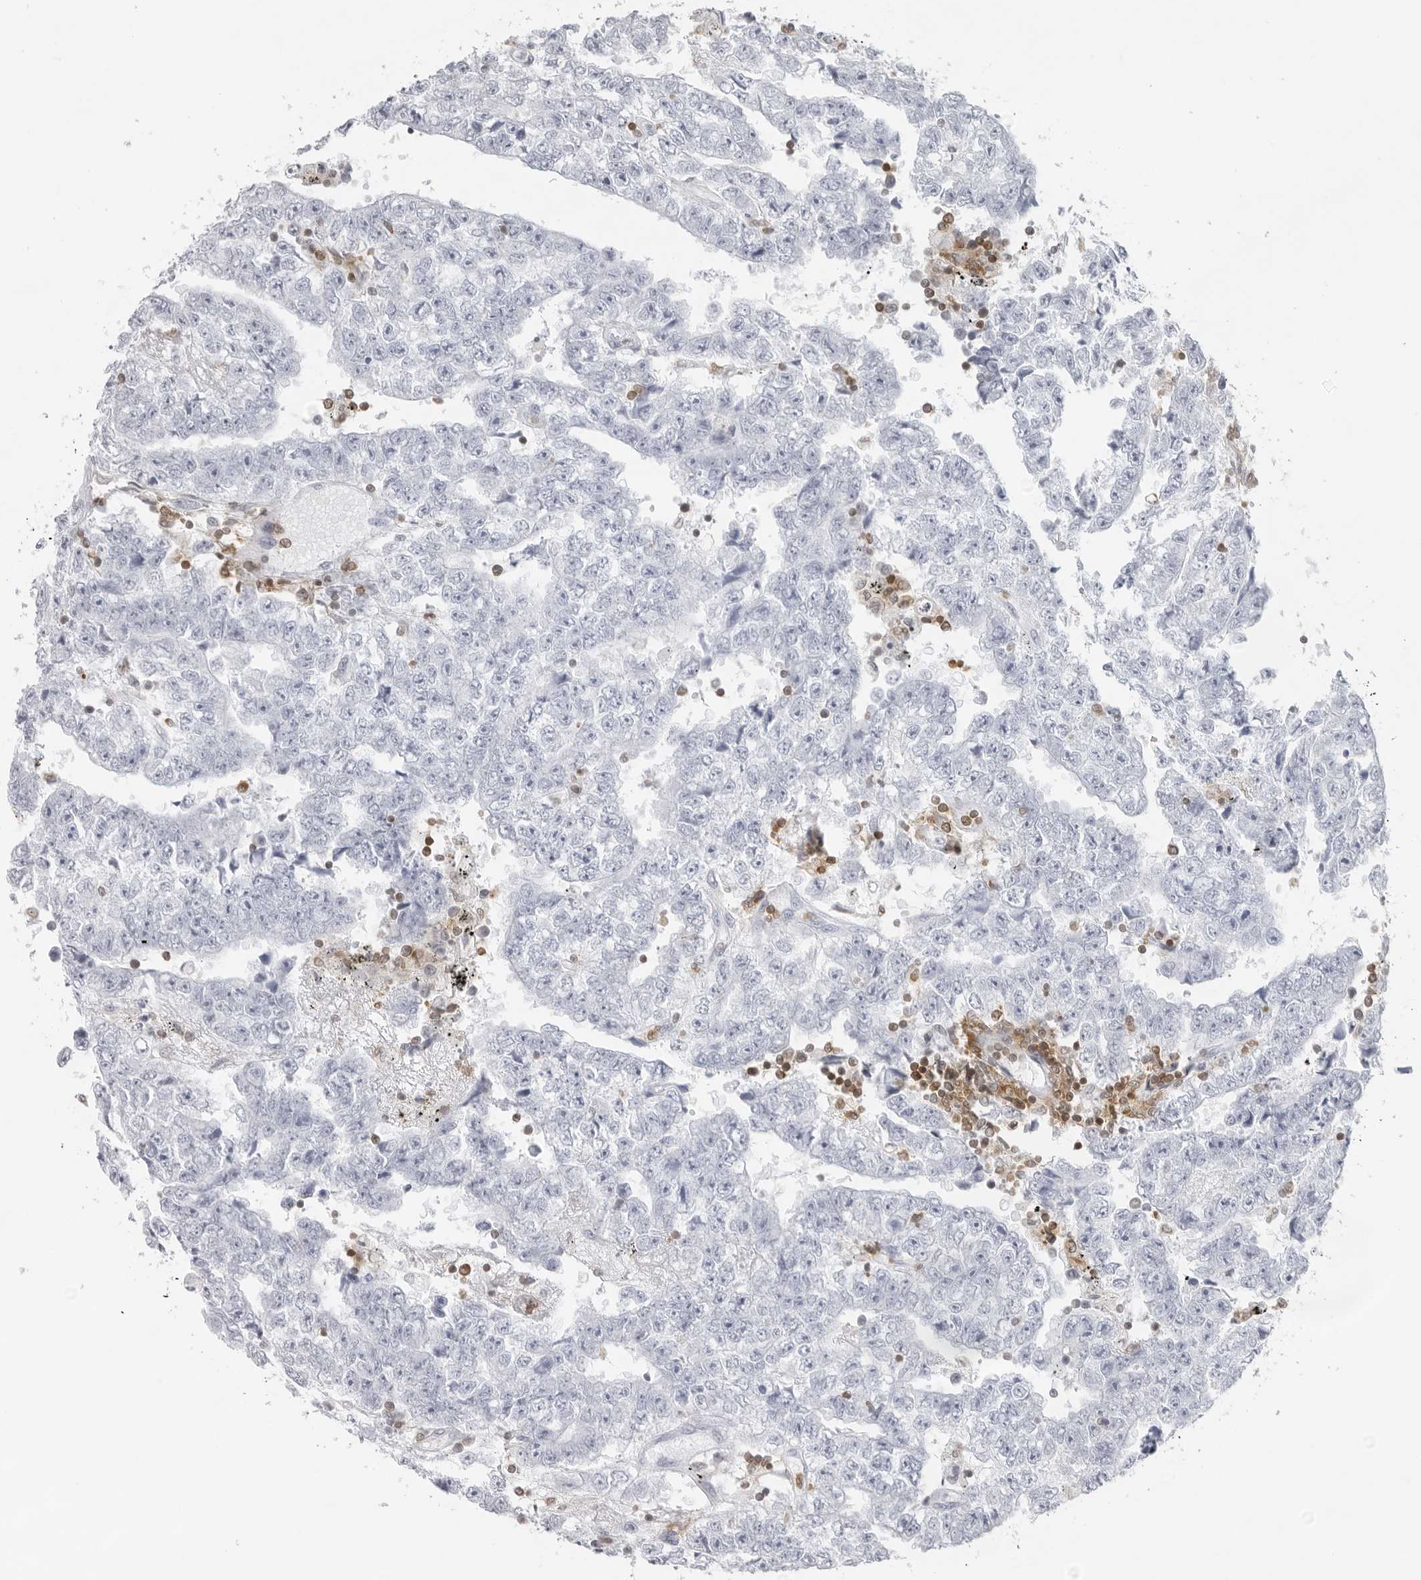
{"staining": {"intensity": "negative", "quantity": "none", "location": "none"}, "tissue": "testis cancer", "cell_type": "Tumor cells", "image_type": "cancer", "snomed": [{"axis": "morphology", "description": "Carcinoma, Embryonal, NOS"}, {"axis": "topography", "description": "Testis"}], "caption": "Testis embryonal carcinoma stained for a protein using immunohistochemistry demonstrates no positivity tumor cells.", "gene": "FMNL1", "patient": {"sex": "male", "age": 25}}